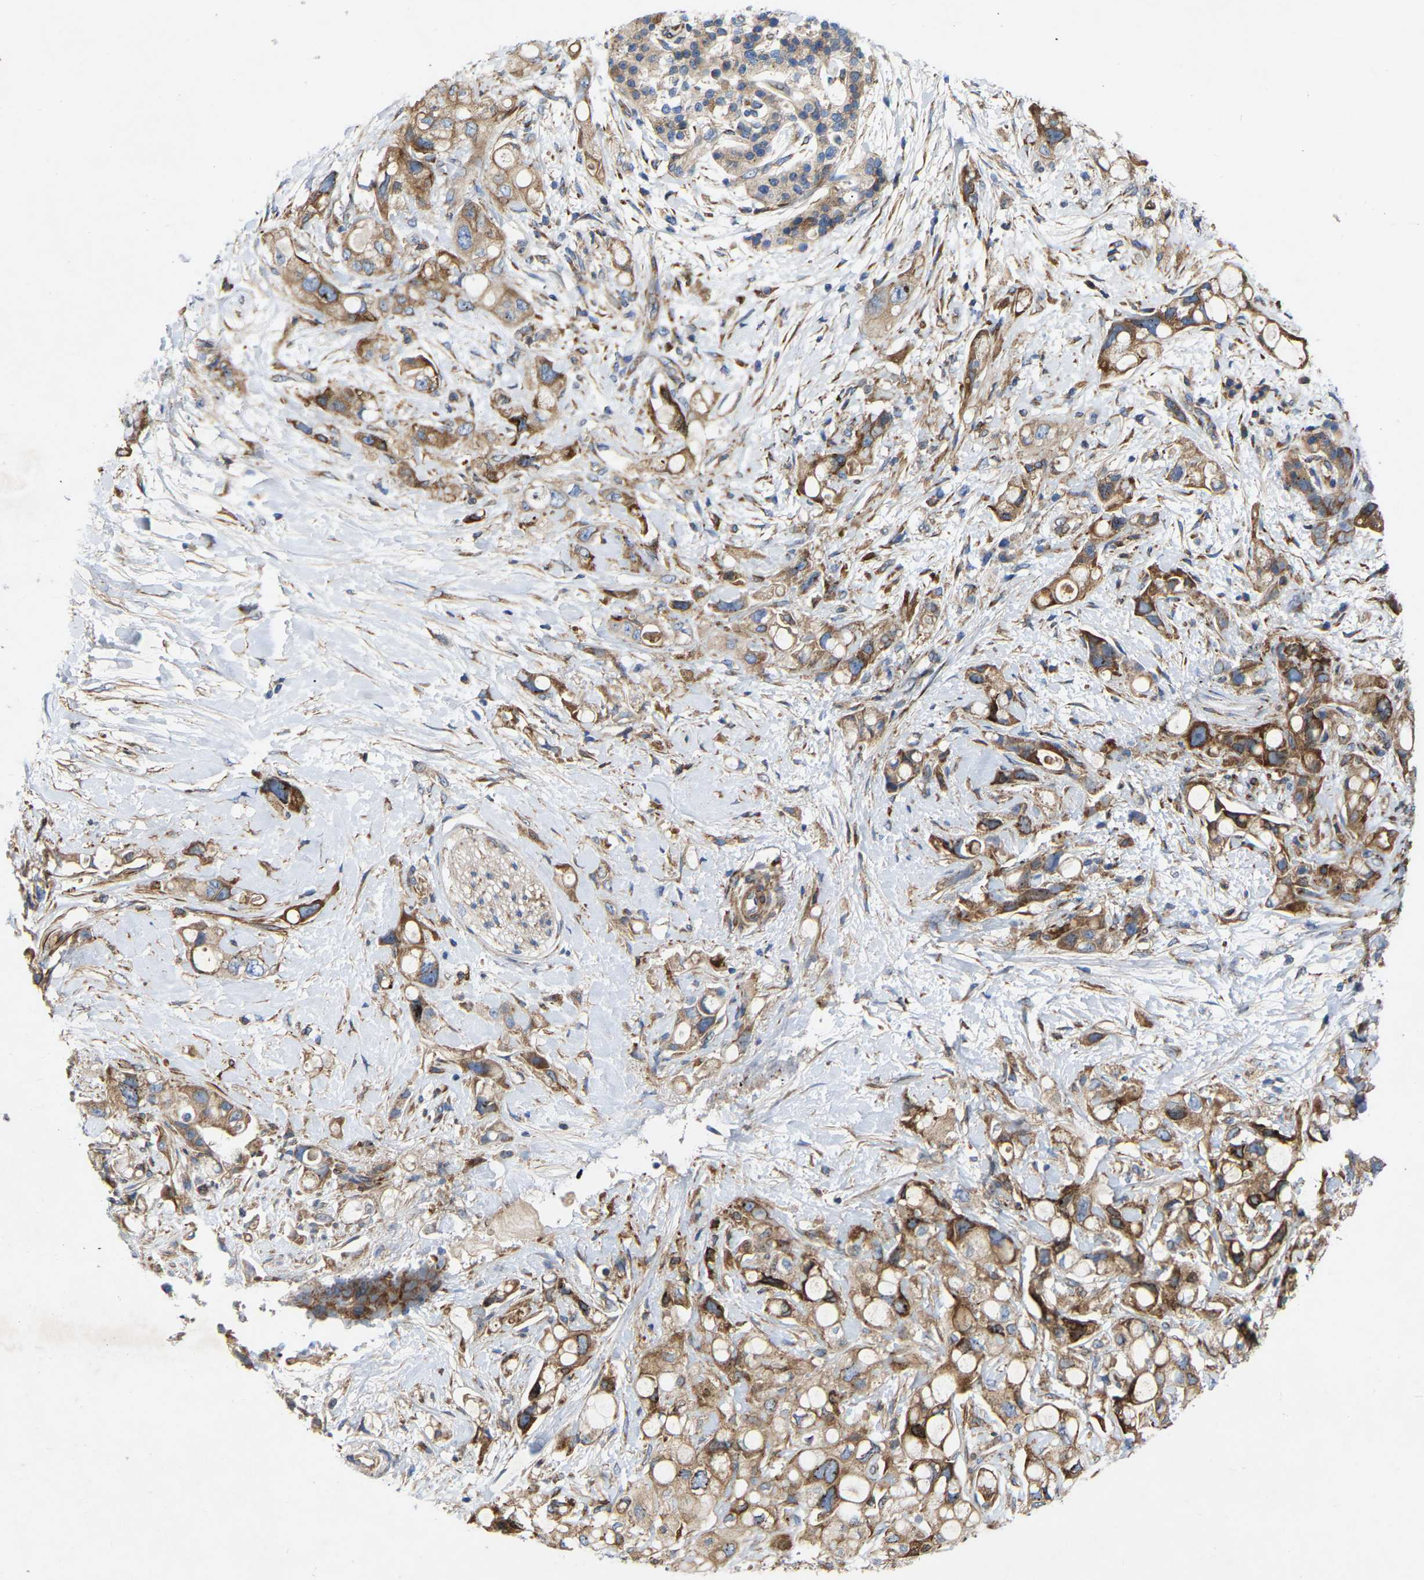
{"staining": {"intensity": "moderate", "quantity": ">75%", "location": "cytoplasmic/membranous"}, "tissue": "pancreatic cancer", "cell_type": "Tumor cells", "image_type": "cancer", "snomed": [{"axis": "morphology", "description": "Adenocarcinoma, NOS"}, {"axis": "topography", "description": "Pancreas"}], "caption": "Tumor cells reveal moderate cytoplasmic/membranous positivity in about >75% of cells in pancreatic cancer (adenocarcinoma). The staining is performed using DAB brown chromogen to label protein expression. The nuclei are counter-stained blue using hematoxylin.", "gene": "TOR1B", "patient": {"sex": "female", "age": 56}}